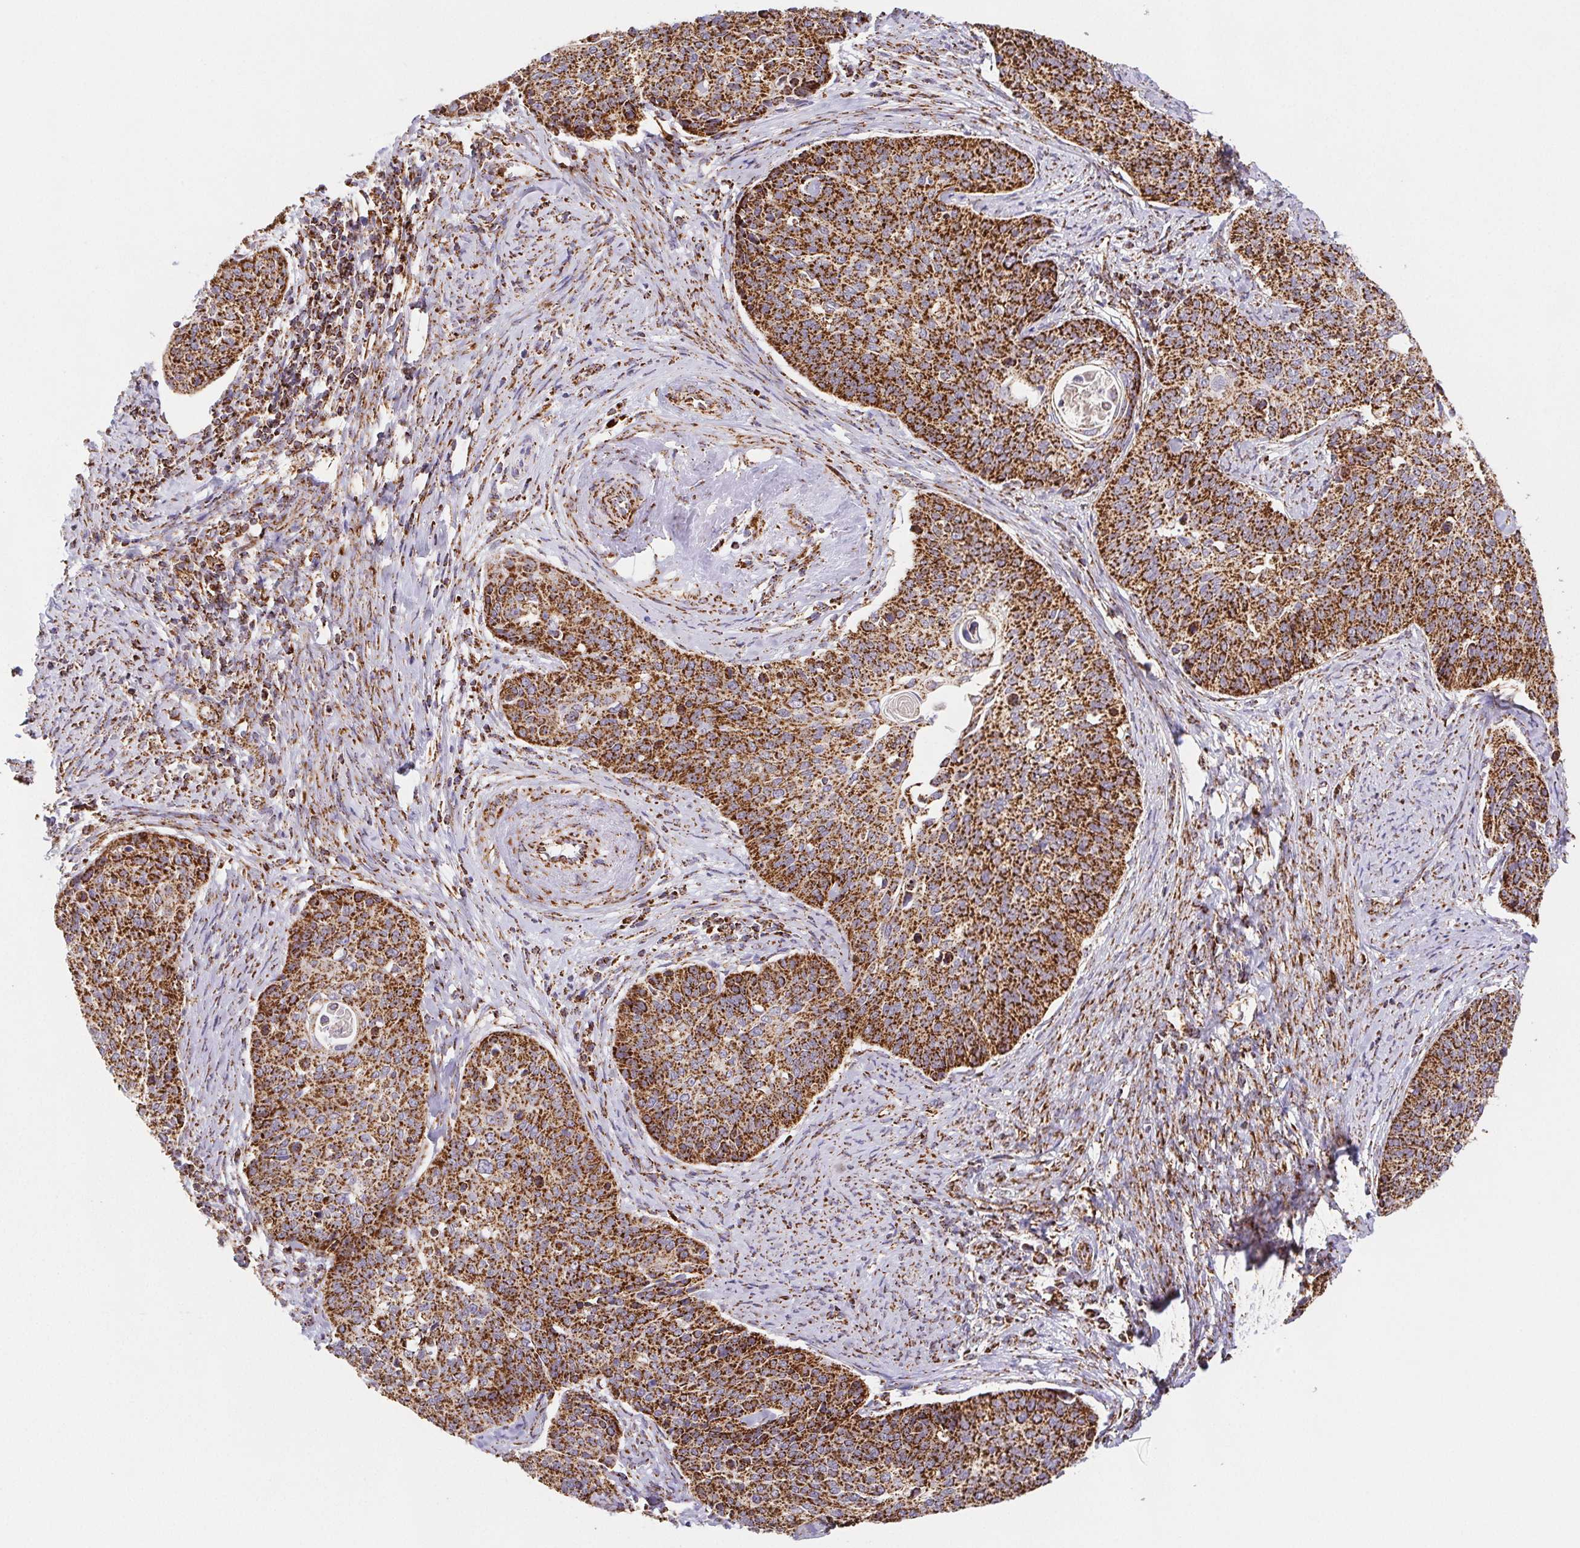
{"staining": {"intensity": "strong", "quantity": ">75%", "location": "cytoplasmic/membranous"}, "tissue": "cervical cancer", "cell_type": "Tumor cells", "image_type": "cancer", "snomed": [{"axis": "morphology", "description": "Squamous cell carcinoma, NOS"}, {"axis": "topography", "description": "Cervix"}], "caption": "Protein analysis of cervical cancer tissue shows strong cytoplasmic/membranous positivity in approximately >75% of tumor cells. (Brightfield microscopy of DAB IHC at high magnification).", "gene": "NIPSNAP2", "patient": {"sex": "female", "age": 69}}